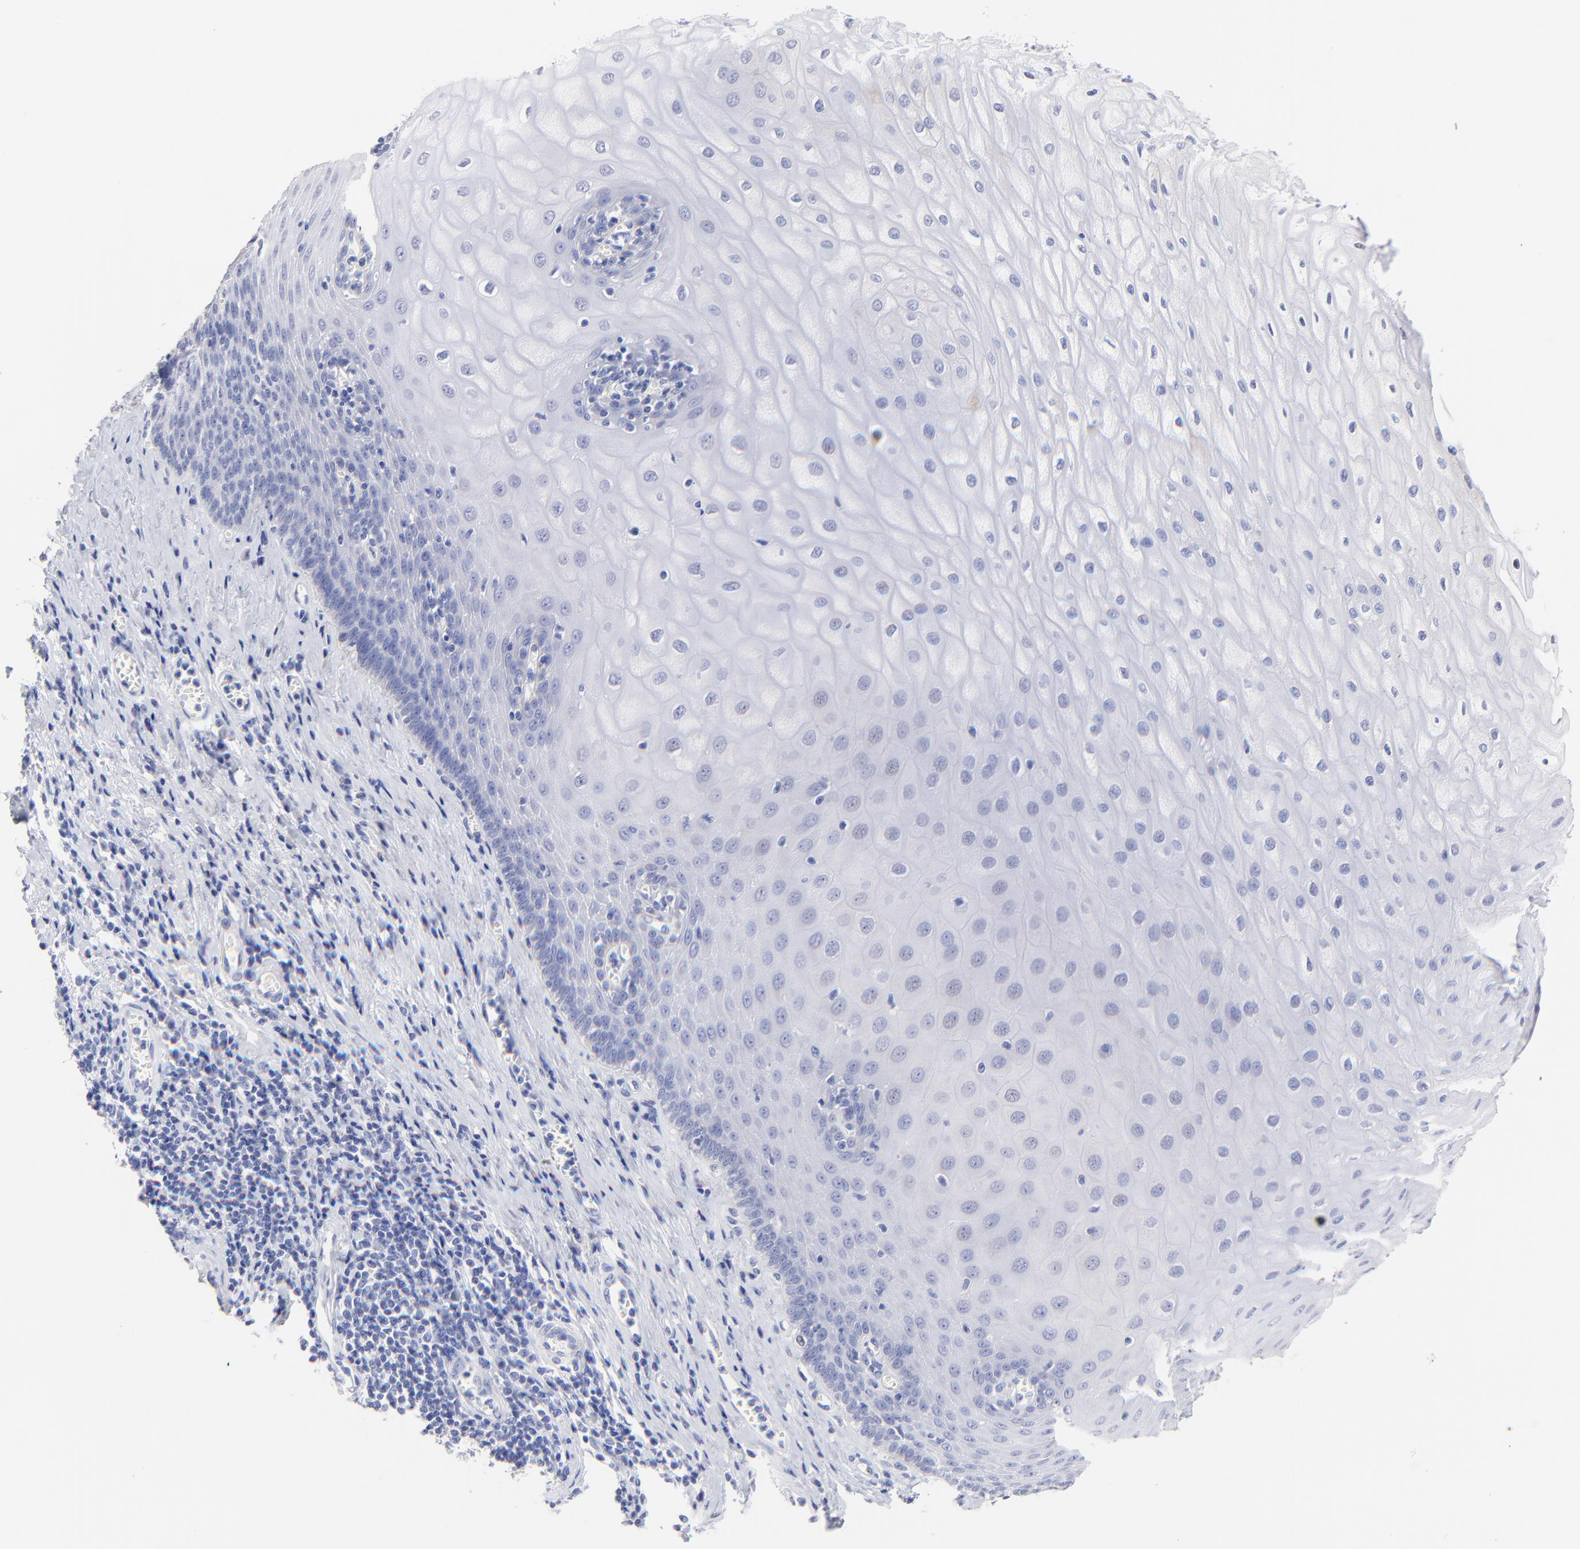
{"staining": {"intensity": "negative", "quantity": "none", "location": "none"}, "tissue": "esophagus", "cell_type": "Squamous epithelial cells", "image_type": "normal", "snomed": [{"axis": "morphology", "description": "Normal tissue, NOS"}, {"axis": "morphology", "description": "Squamous cell carcinoma, NOS"}, {"axis": "topography", "description": "Esophagus"}], "caption": "Immunohistochemistry photomicrograph of benign esophagus: human esophagus stained with DAB (3,3'-diaminobenzidine) shows no significant protein positivity in squamous epithelial cells. (DAB immunohistochemistry (IHC) with hematoxylin counter stain).", "gene": "CFAP57", "patient": {"sex": "male", "age": 65}}